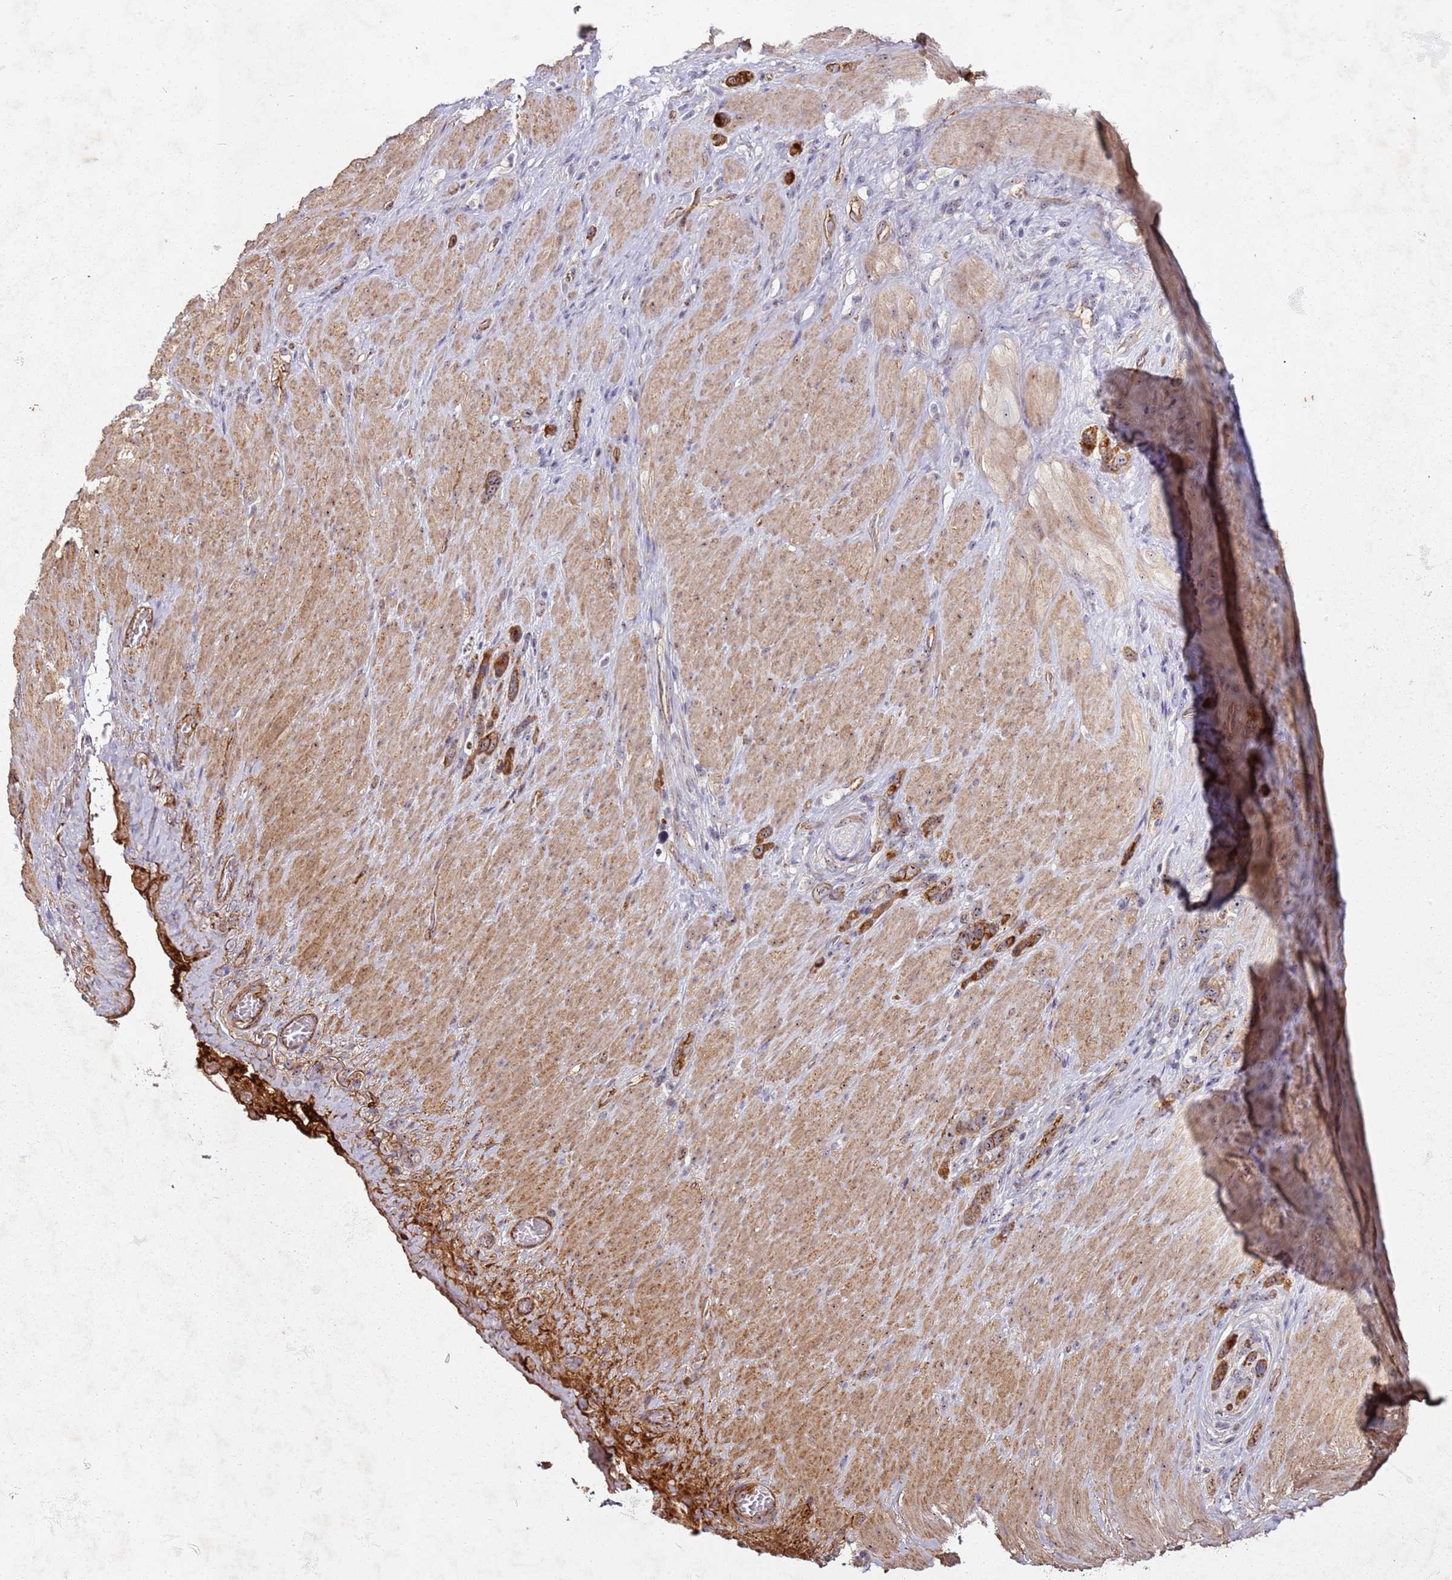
{"staining": {"intensity": "strong", "quantity": ">75%", "location": "cytoplasmic/membranous"}, "tissue": "stomach cancer", "cell_type": "Tumor cells", "image_type": "cancer", "snomed": [{"axis": "morphology", "description": "Adenocarcinoma, NOS"}, {"axis": "topography", "description": "Stomach"}], "caption": "The histopathology image demonstrates staining of stomach adenocarcinoma, revealing strong cytoplasmic/membranous protein positivity (brown color) within tumor cells.", "gene": "C2CD4B", "patient": {"sex": "female", "age": 65}}